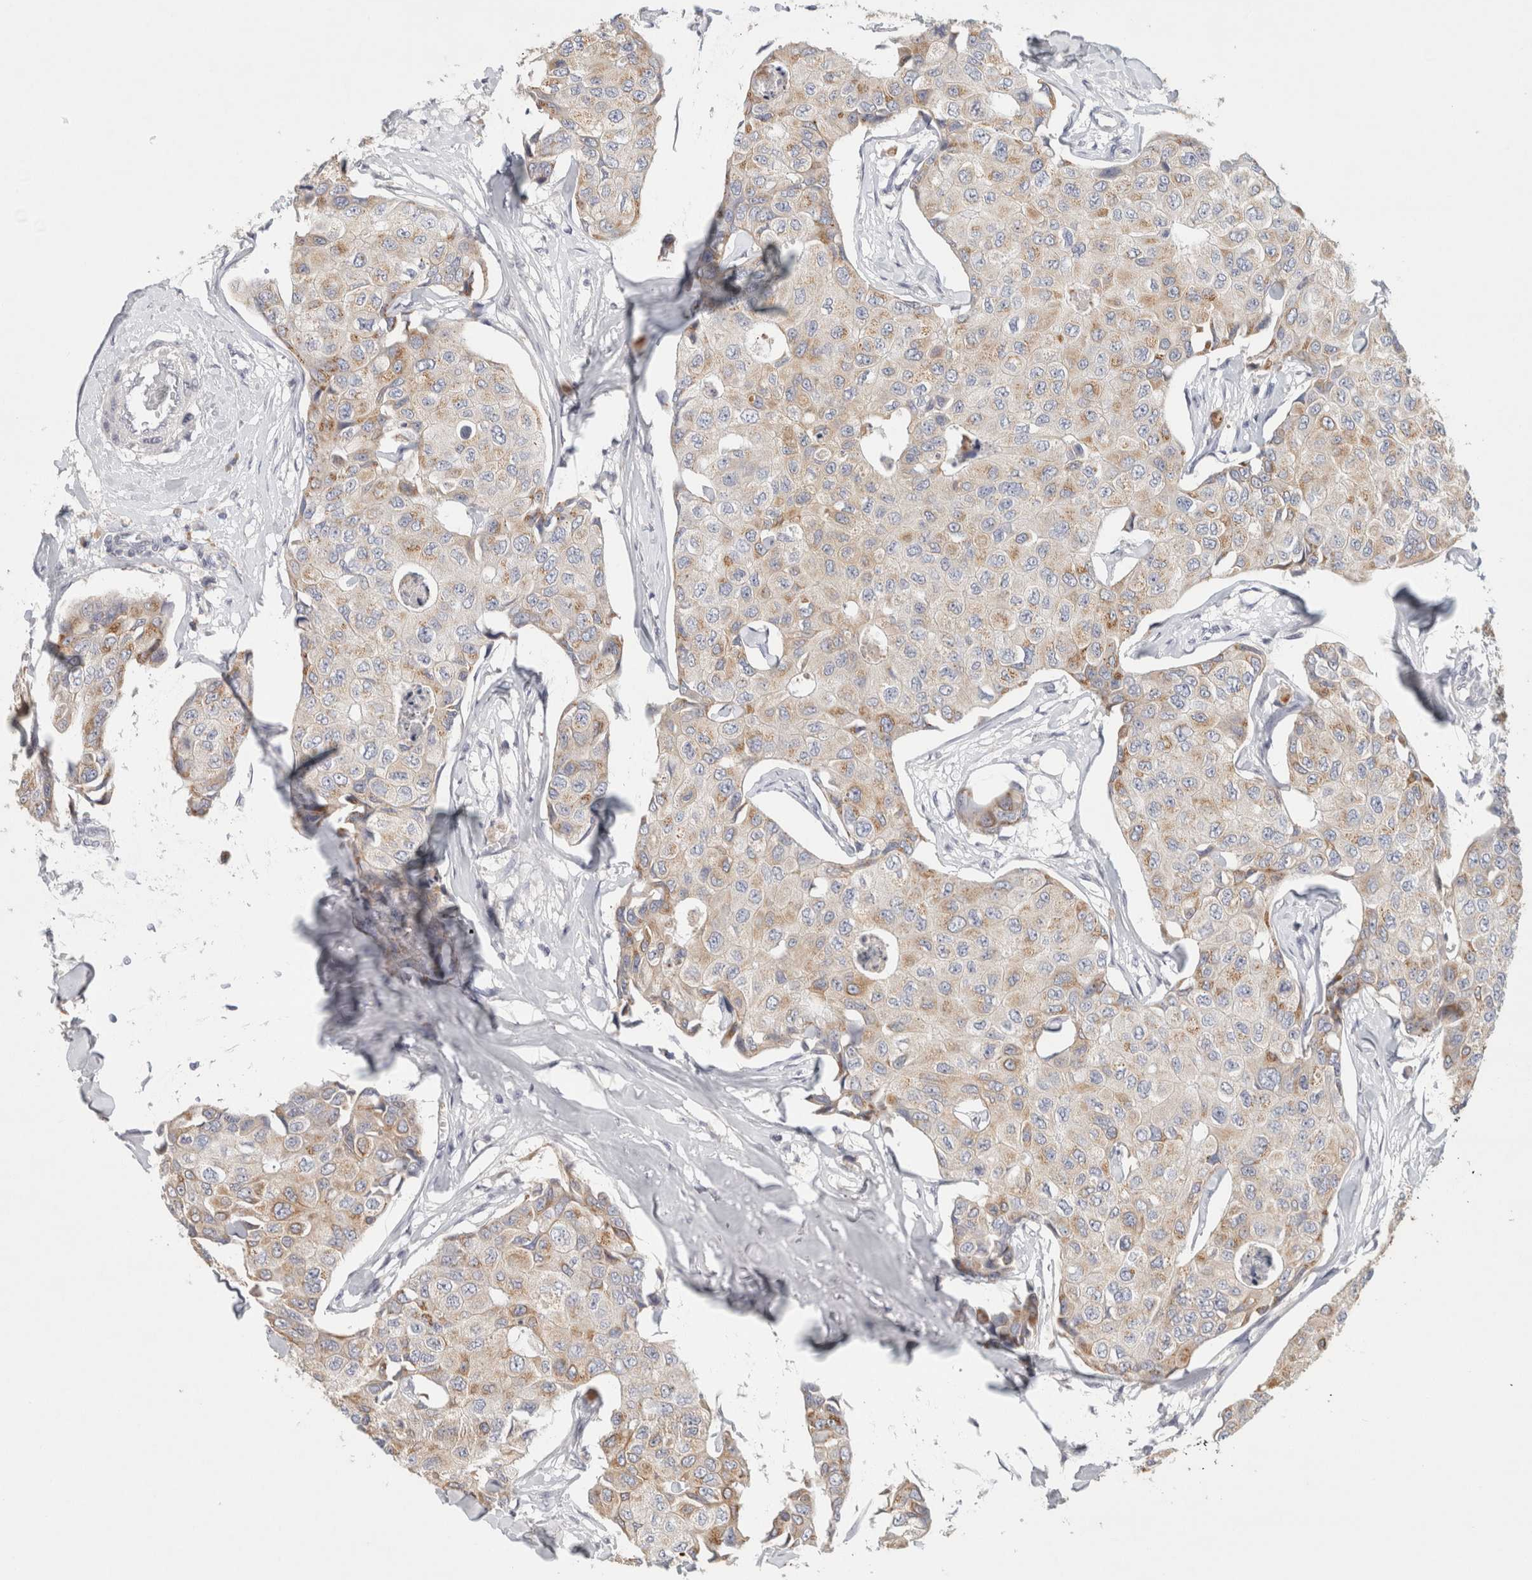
{"staining": {"intensity": "weak", "quantity": "25%-75%", "location": "cytoplasmic/membranous"}, "tissue": "breast cancer", "cell_type": "Tumor cells", "image_type": "cancer", "snomed": [{"axis": "morphology", "description": "Duct carcinoma"}, {"axis": "topography", "description": "Breast"}], "caption": "Protein expression by immunohistochemistry displays weak cytoplasmic/membranous staining in about 25%-75% of tumor cells in breast intraductal carcinoma.", "gene": "STK31", "patient": {"sex": "female", "age": 80}}